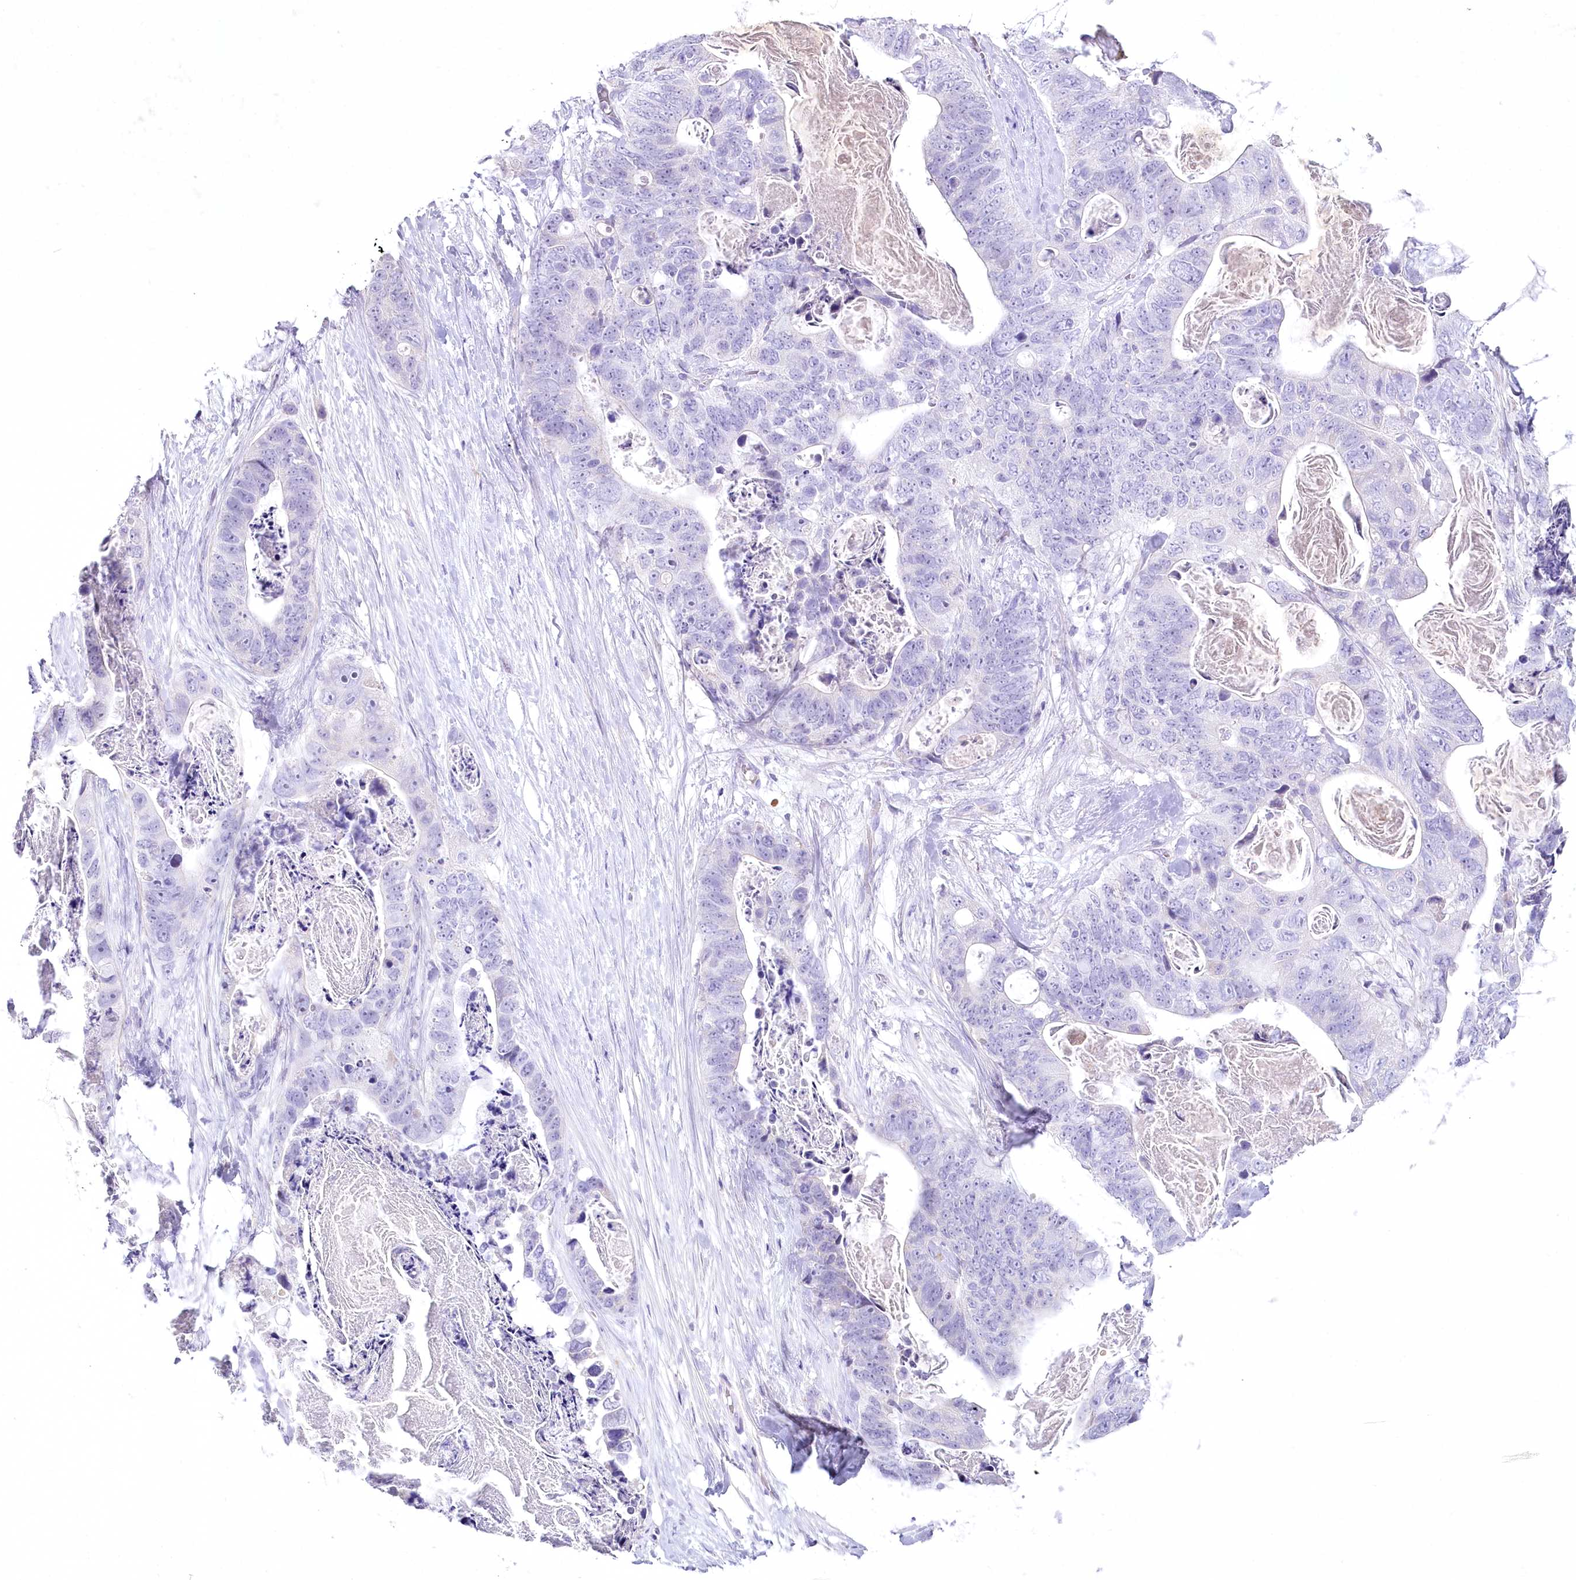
{"staining": {"intensity": "negative", "quantity": "none", "location": "none"}, "tissue": "stomach cancer", "cell_type": "Tumor cells", "image_type": "cancer", "snomed": [{"axis": "morphology", "description": "Adenocarcinoma, NOS"}, {"axis": "topography", "description": "Stomach"}], "caption": "IHC photomicrograph of human stomach adenocarcinoma stained for a protein (brown), which shows no positivity in tumor cells. (Immunohistochemistry (ihc), brightfield microscopy, high magnification).", "gene": "MYOZ1", "patient": {"sex": "female", "age": 89}}